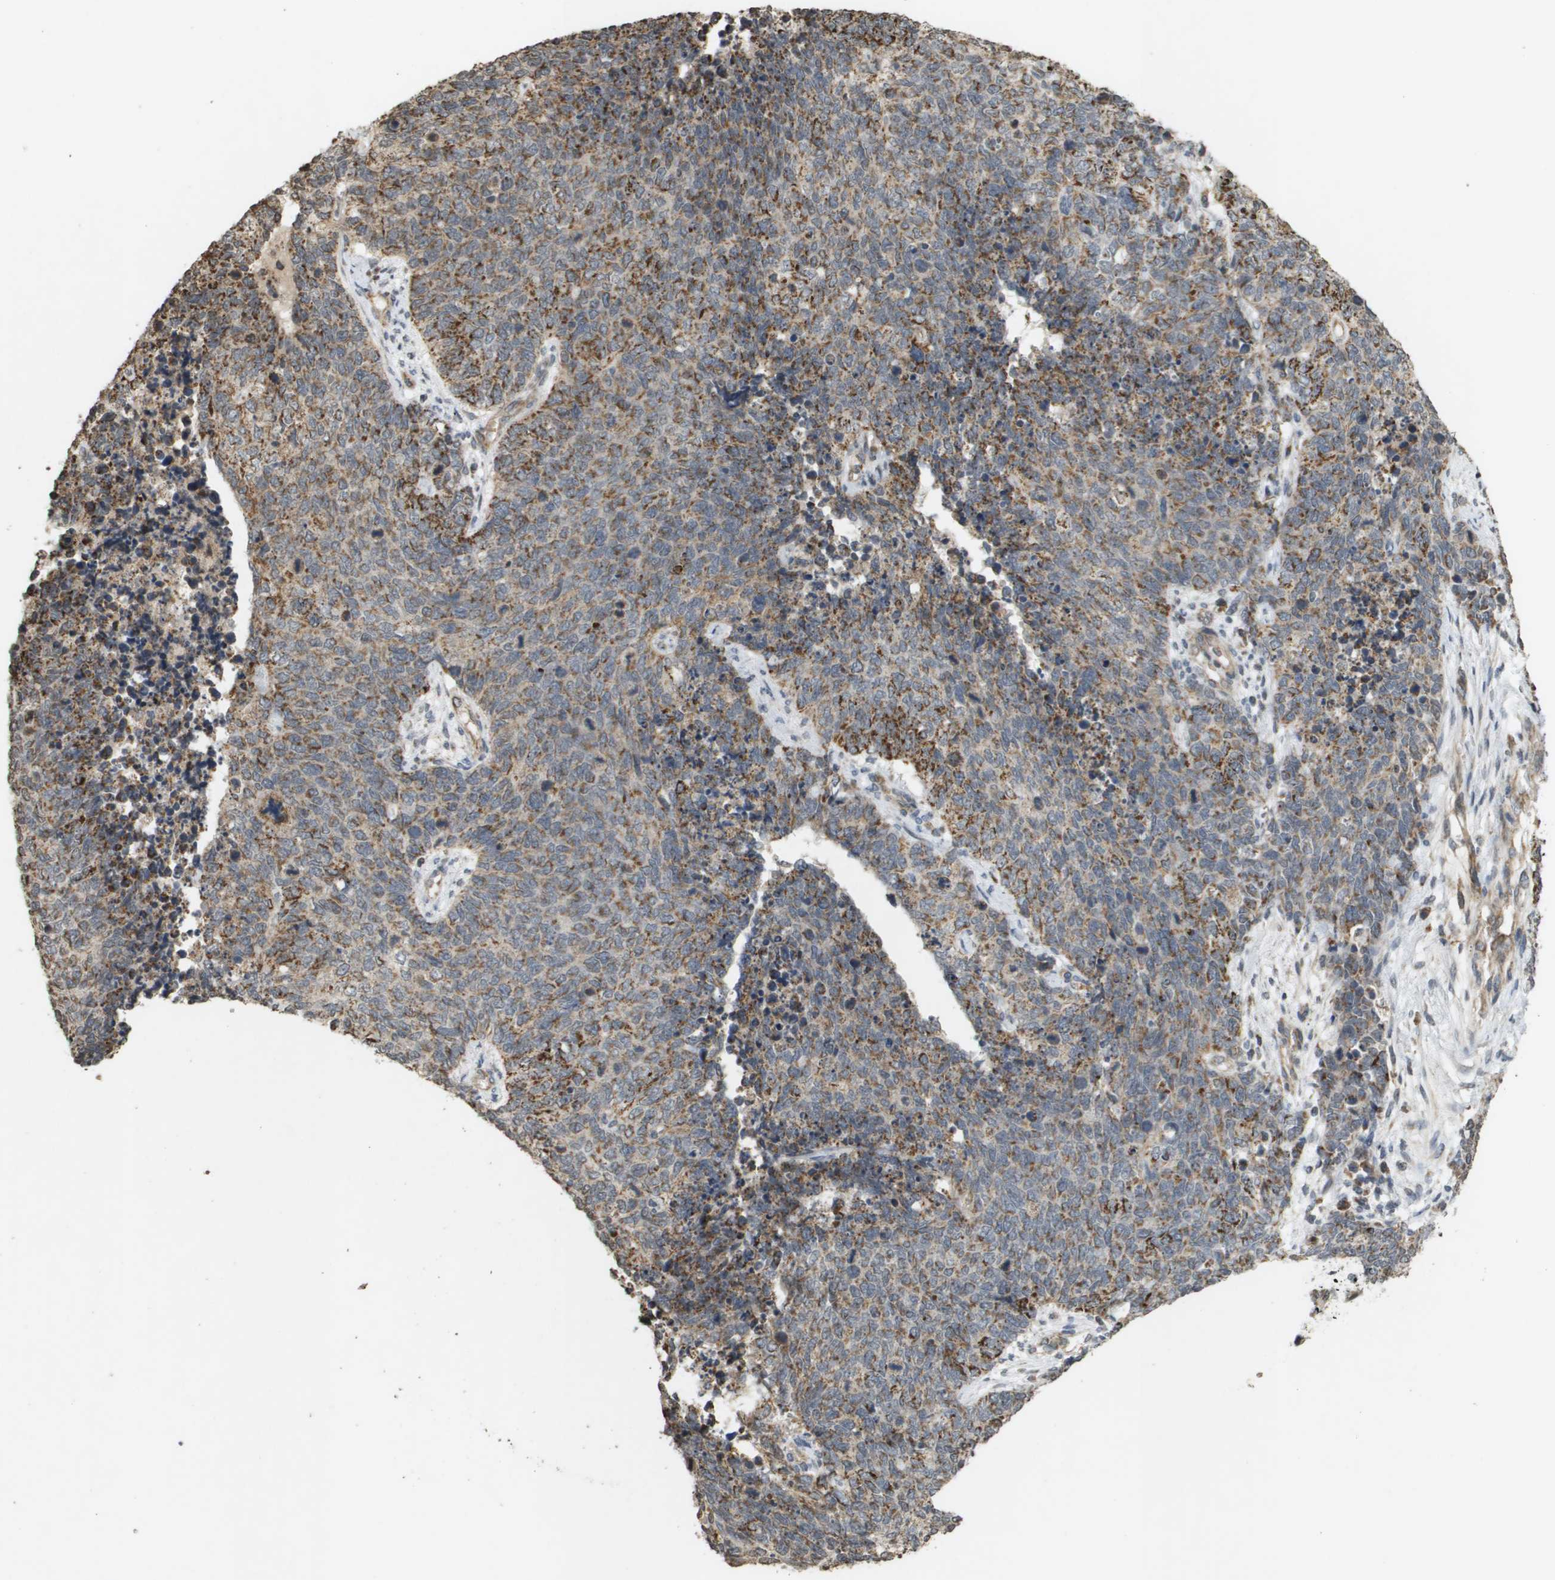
{"staining": {"intensity": "moderate", "quantity": ">75%", "location": "cytoplasmic/membranous"}, "tissue": "cervical cancer", "cell_type": "Tumor cells", "image_type": "cancer", "snomed": [{"axis": "morphology", "description": "Squamous cell carcinoma, NOS"}, {"axis": "topography", "description": "Cervix"}], "caption": "The photomicrograph exhibits staining of cervical squamous cell carcinoma, revealing moderate cytoplasmic/membranous protein staining (brown color) within tumor cells. Immunohistochemistry stains the protein of interest in brown and the nuclei are stained blue.", "gene": "RAB21", "patient": {"sex": "female", "age": 63}}